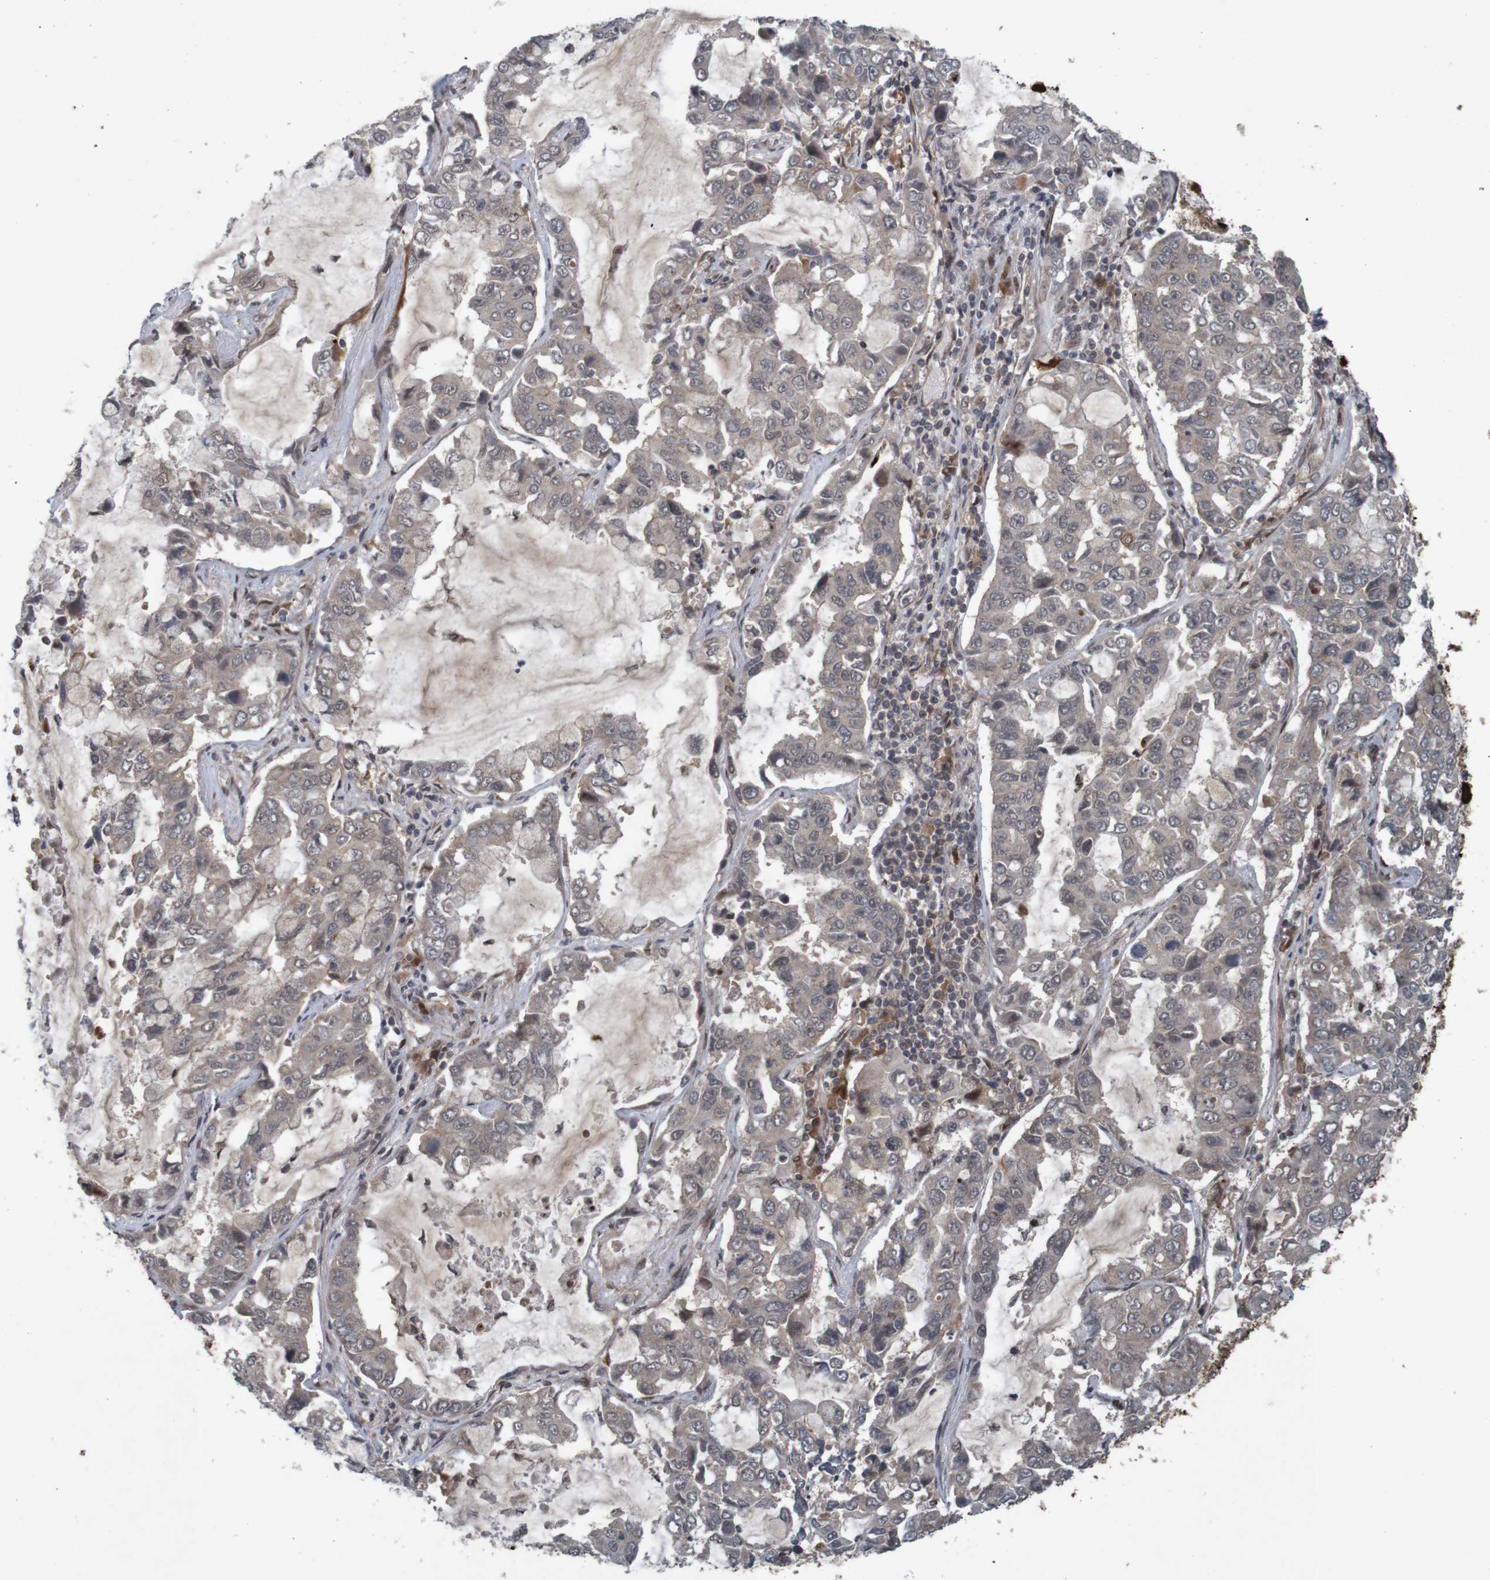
{"staining": {"intensity": "negative", "quantity": "none", "location": "none"}, "tissue": "lung cancer", "cell_type": "Tumor cells", "image_type": "cancer", "snomed": [{"axis": "morphology", "description": "Adenocarcinoma, NOS"}, {"axis": "topography", "description": "Lung"}], "caption": "An immunohistochemistry image of lung cancer is shown. There is no staining in tumor cells of lung cancer.", "gene": "ARHGEF11", "patient": {"sex": "male", "age": 64}}